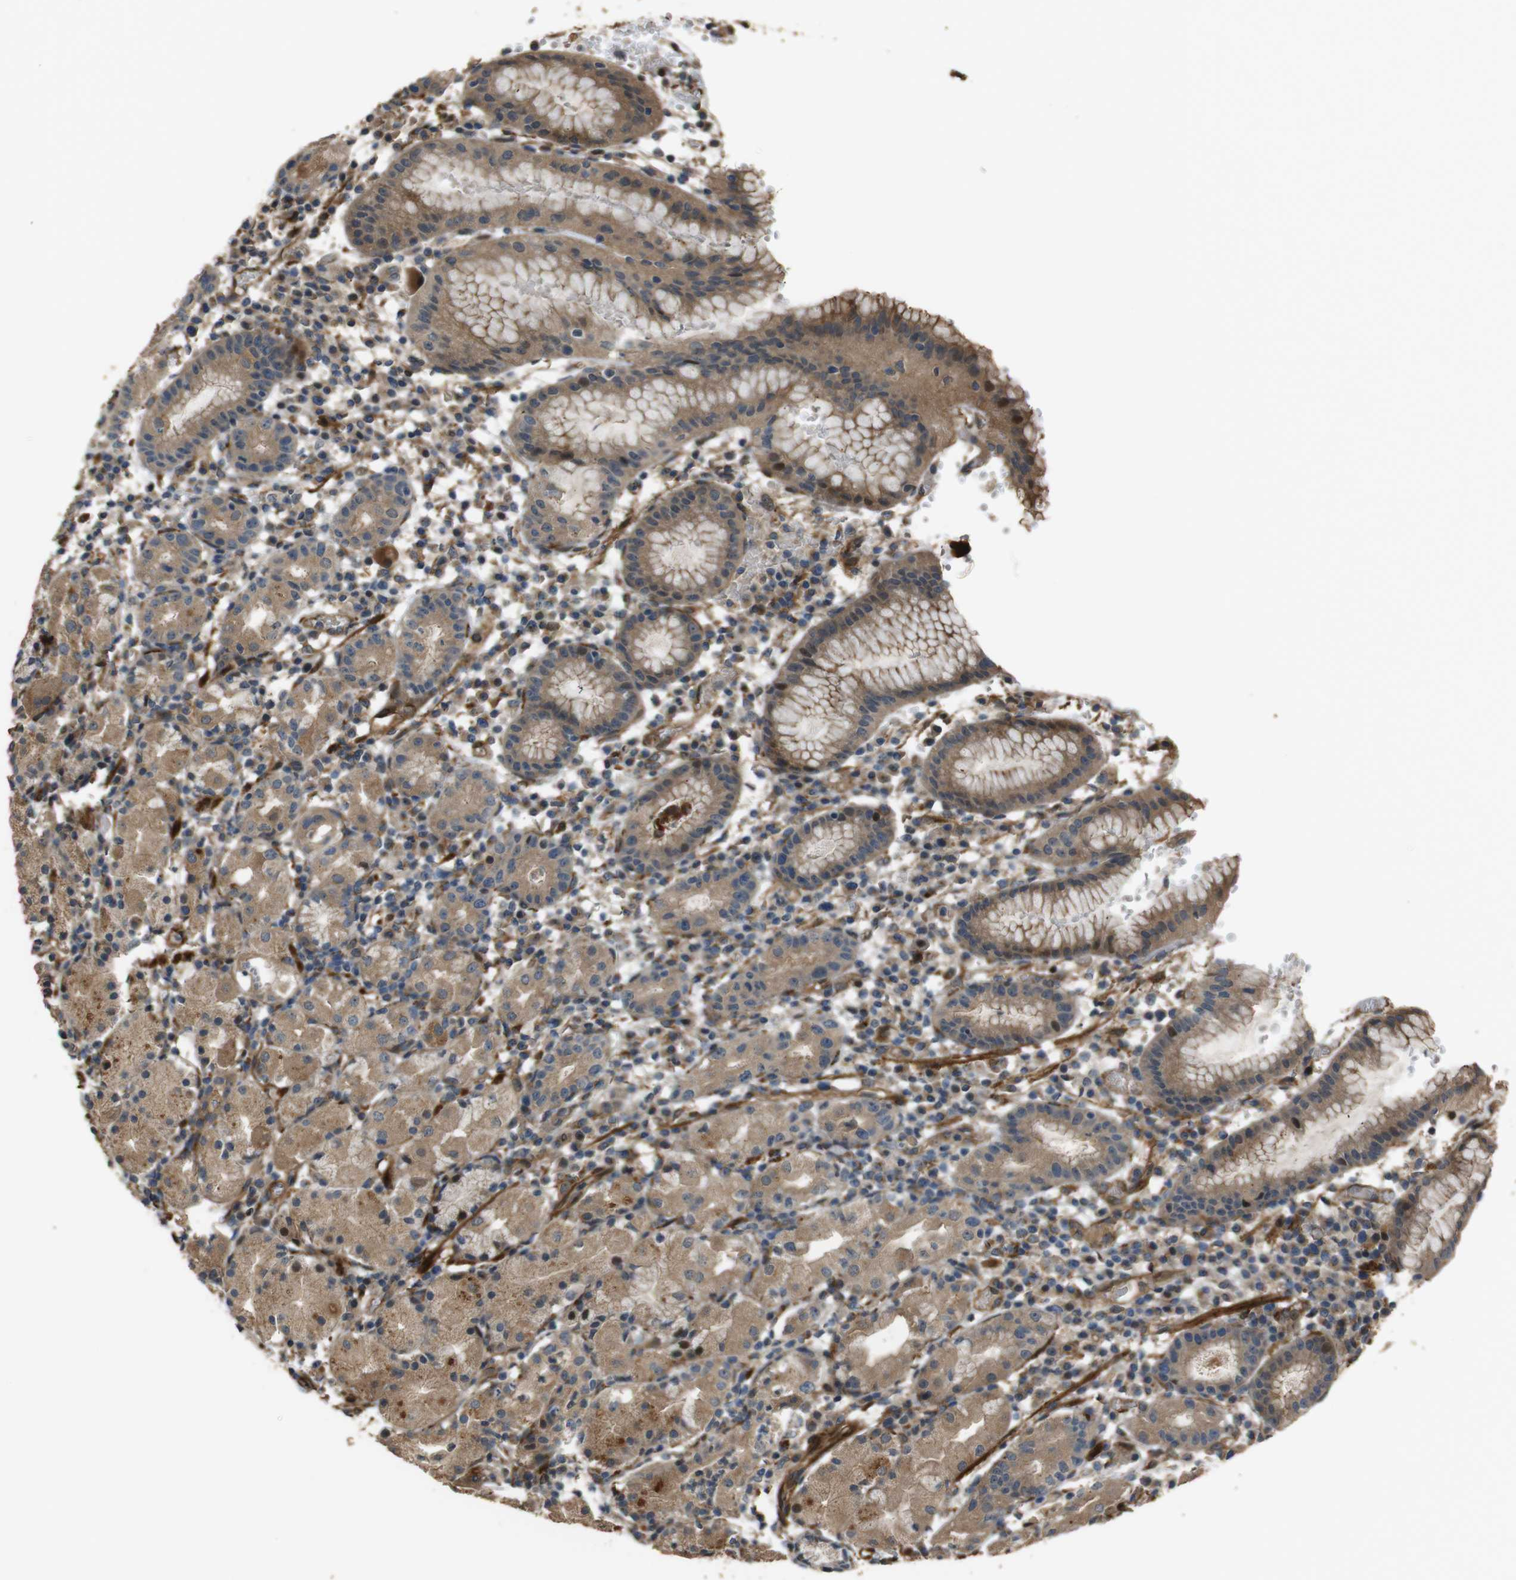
{"staining": {"intensity": "strong", "quantity": ">75%", "location": "cytoplasmic/membranous"}, "tissue": "stomach", "cell_type": "Glandular cells", "image_type": "normal", "snomed": [{"axis": "morphology", "description": "Normal tissue, NOS"}, {"axis": "topography", "description": "Stomach"}, {"axis": "topography", "description": "Stomach, lower"}], "caption": "A high amount of strong cytoplasmic/membranous positivity is appreciated in approximately >75% of glandular cells in normal stomach.", "gene": "MSRB3", "patient": {"sex": "female", "age": 75}}